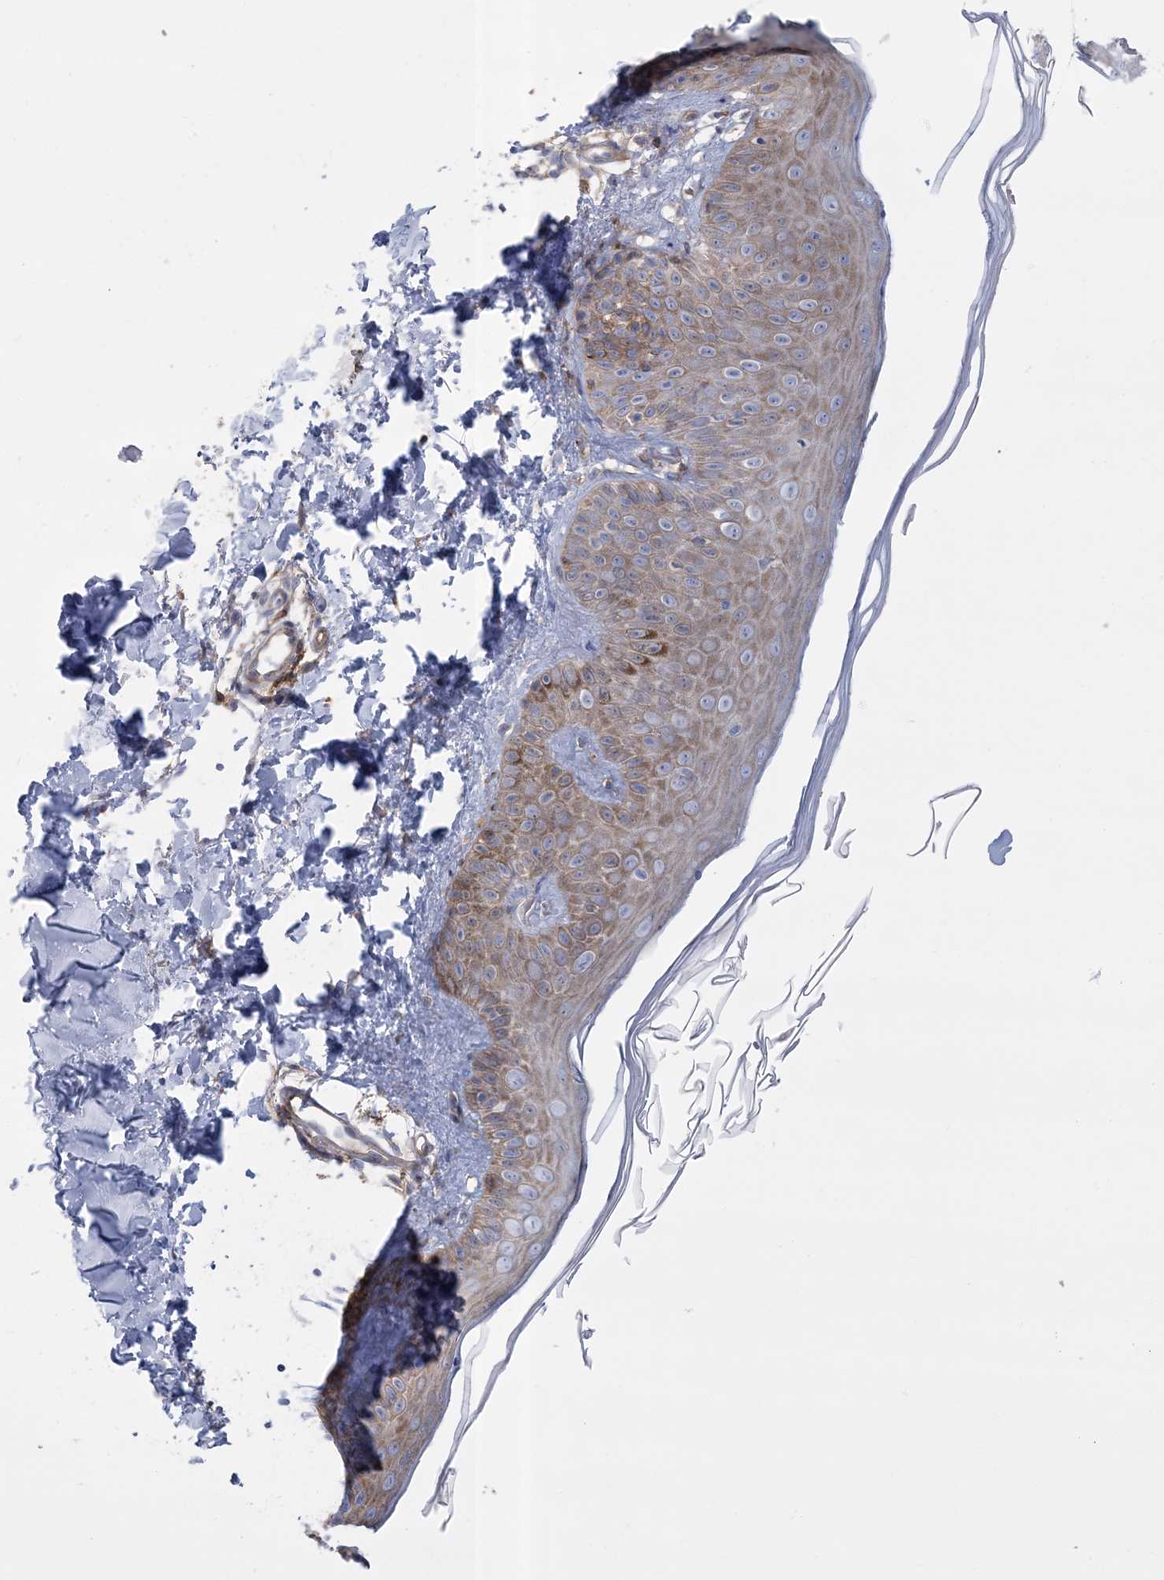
{"staining": {"intensity": "weak", "quantity": ">75%", "location": "cytoplasmic/membranous"}, "tissue": "skin", "cell_type": "Keratinocytes", "image_type": "normal", "snomed": [{"axis": "morphology", "description": "Normal tissue, NOS"}, {"axis": "topography", "description": "Skin"}], "caption": "The histopathology image displays staining of unremarkable skin, revealing weak cytoplasmic/membranous protein expression (brown color) within keratinocytes. The staining was performed using DAB (3,3'-diaminobenzidine), with brown indicating positive protein expression. Nuclei are stained blue with hematoxylin.", "gene": "ARSJ", "patient": {"sex": "male", "age": 52}}